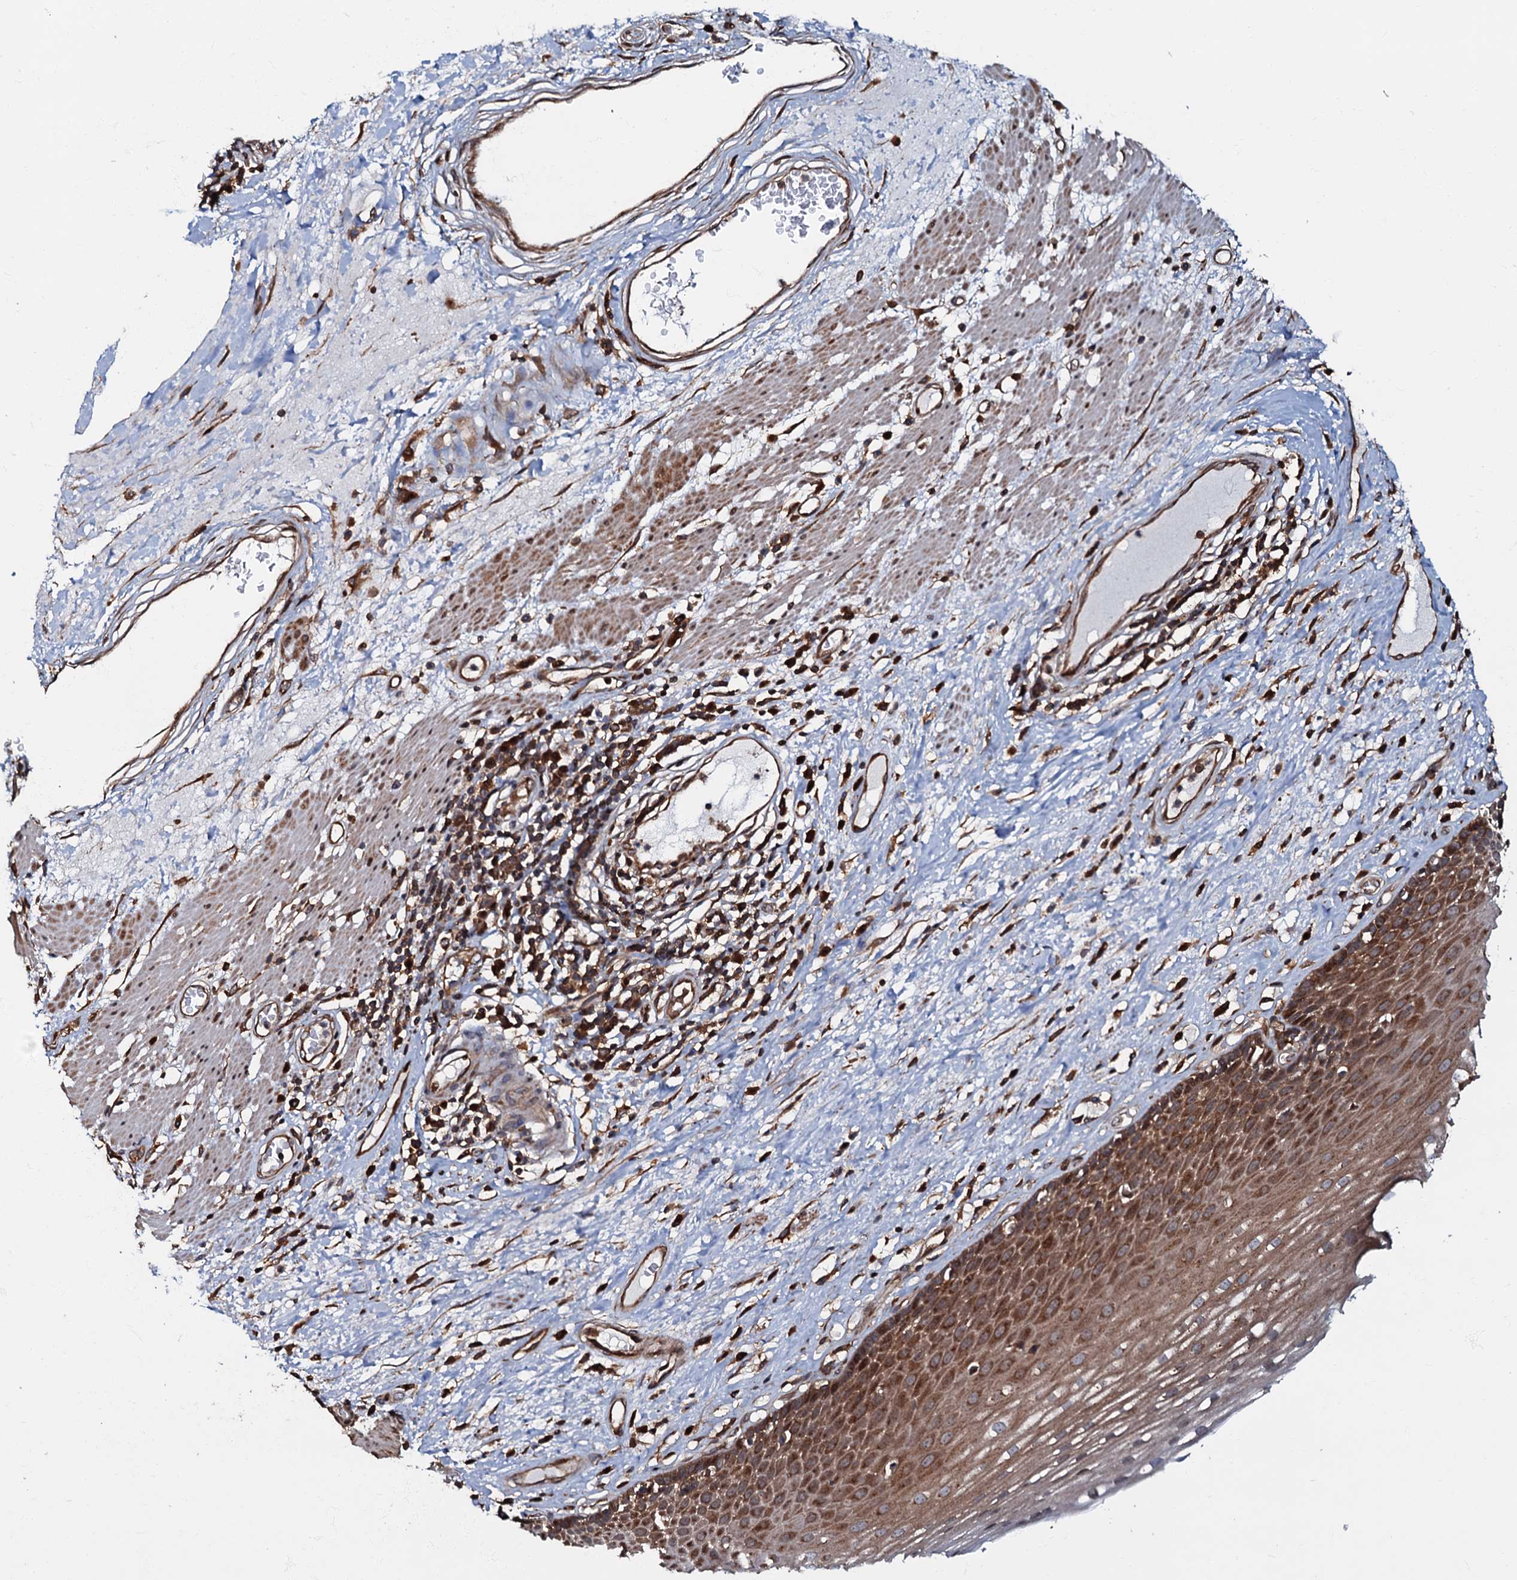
{"staining": {"intensity": "moderate", "quantity": ">75%", "location": "cytoplasmic/membranous"}, "tissue": "esophagus", "cell_type": "Squamous epithelial cells", "image_type": "normal", "snomed": [{"axis": "morphology", "description": "Normal tissue, NOS"}, {"axis": "topography", "description": "Esophagus"}], "caption": "This photomicrograph shows immunohistochemistry (IHC) staining of normal human esophagus, with medium moderate cytoplasmic/membranous expression in approximately >75% of squamous epithelial cells.", "gene": "OSBP", "patient": {"sex": "male", "age": 62}}